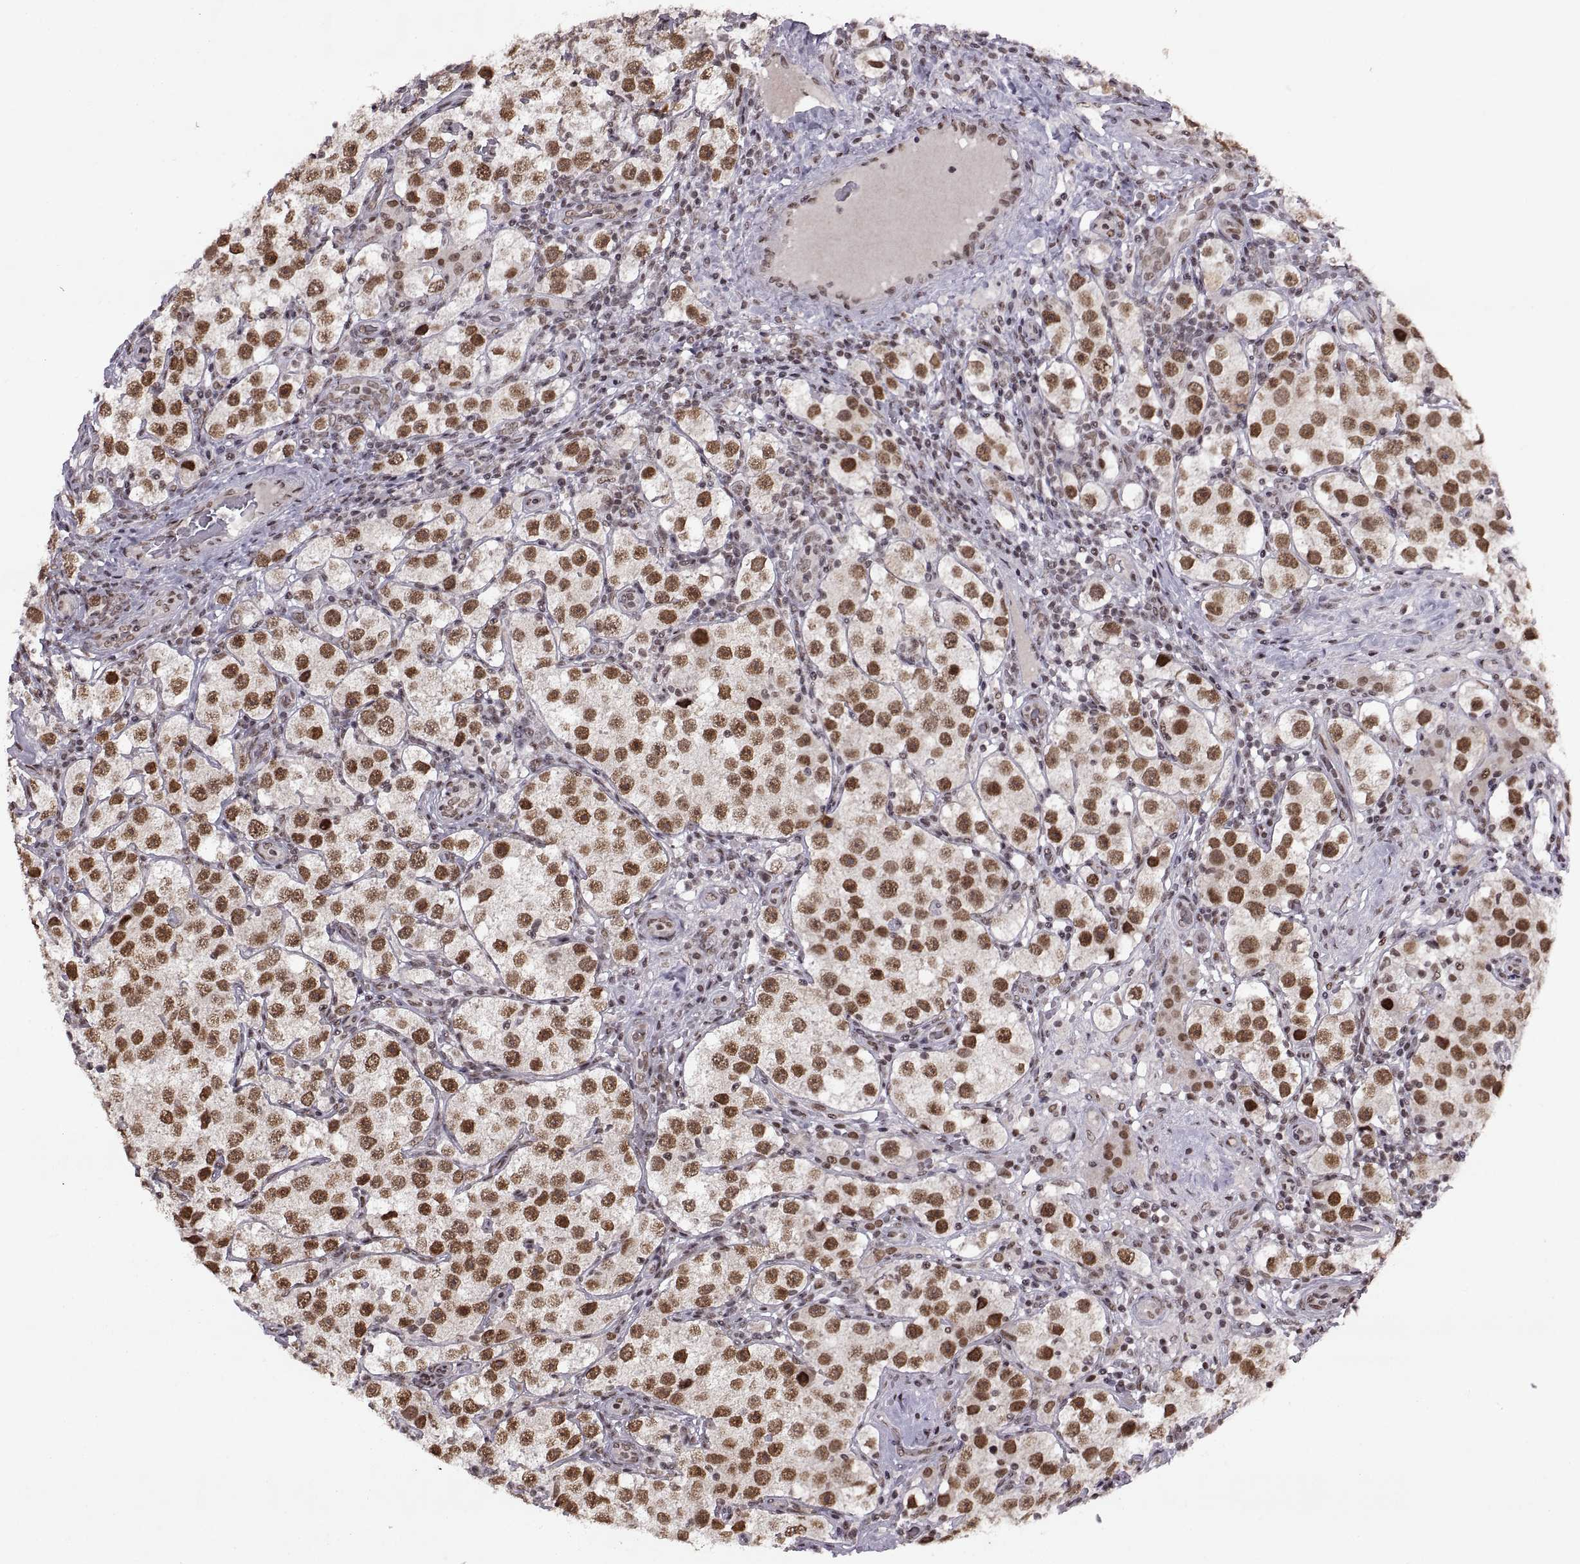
{"staining": {"intensity": "strong", "quantity": ">75%", "location": "nuclear"}, "tissue": "testis cancer", "cell_type": "Tumor cells", "image_type": "cancer", "snomed": [{"axis": "morphology", "description": "Seminoma, NOS"}, {"axis": "topography", "description": "Testis"}], "caption": "Immunohistochemical staining of testis cancer exhibits high levels of strong nuclear expression in about >75% of tumor cells.", "gene": "MT1E", "patient": {"sex": "male", "age": 37}}